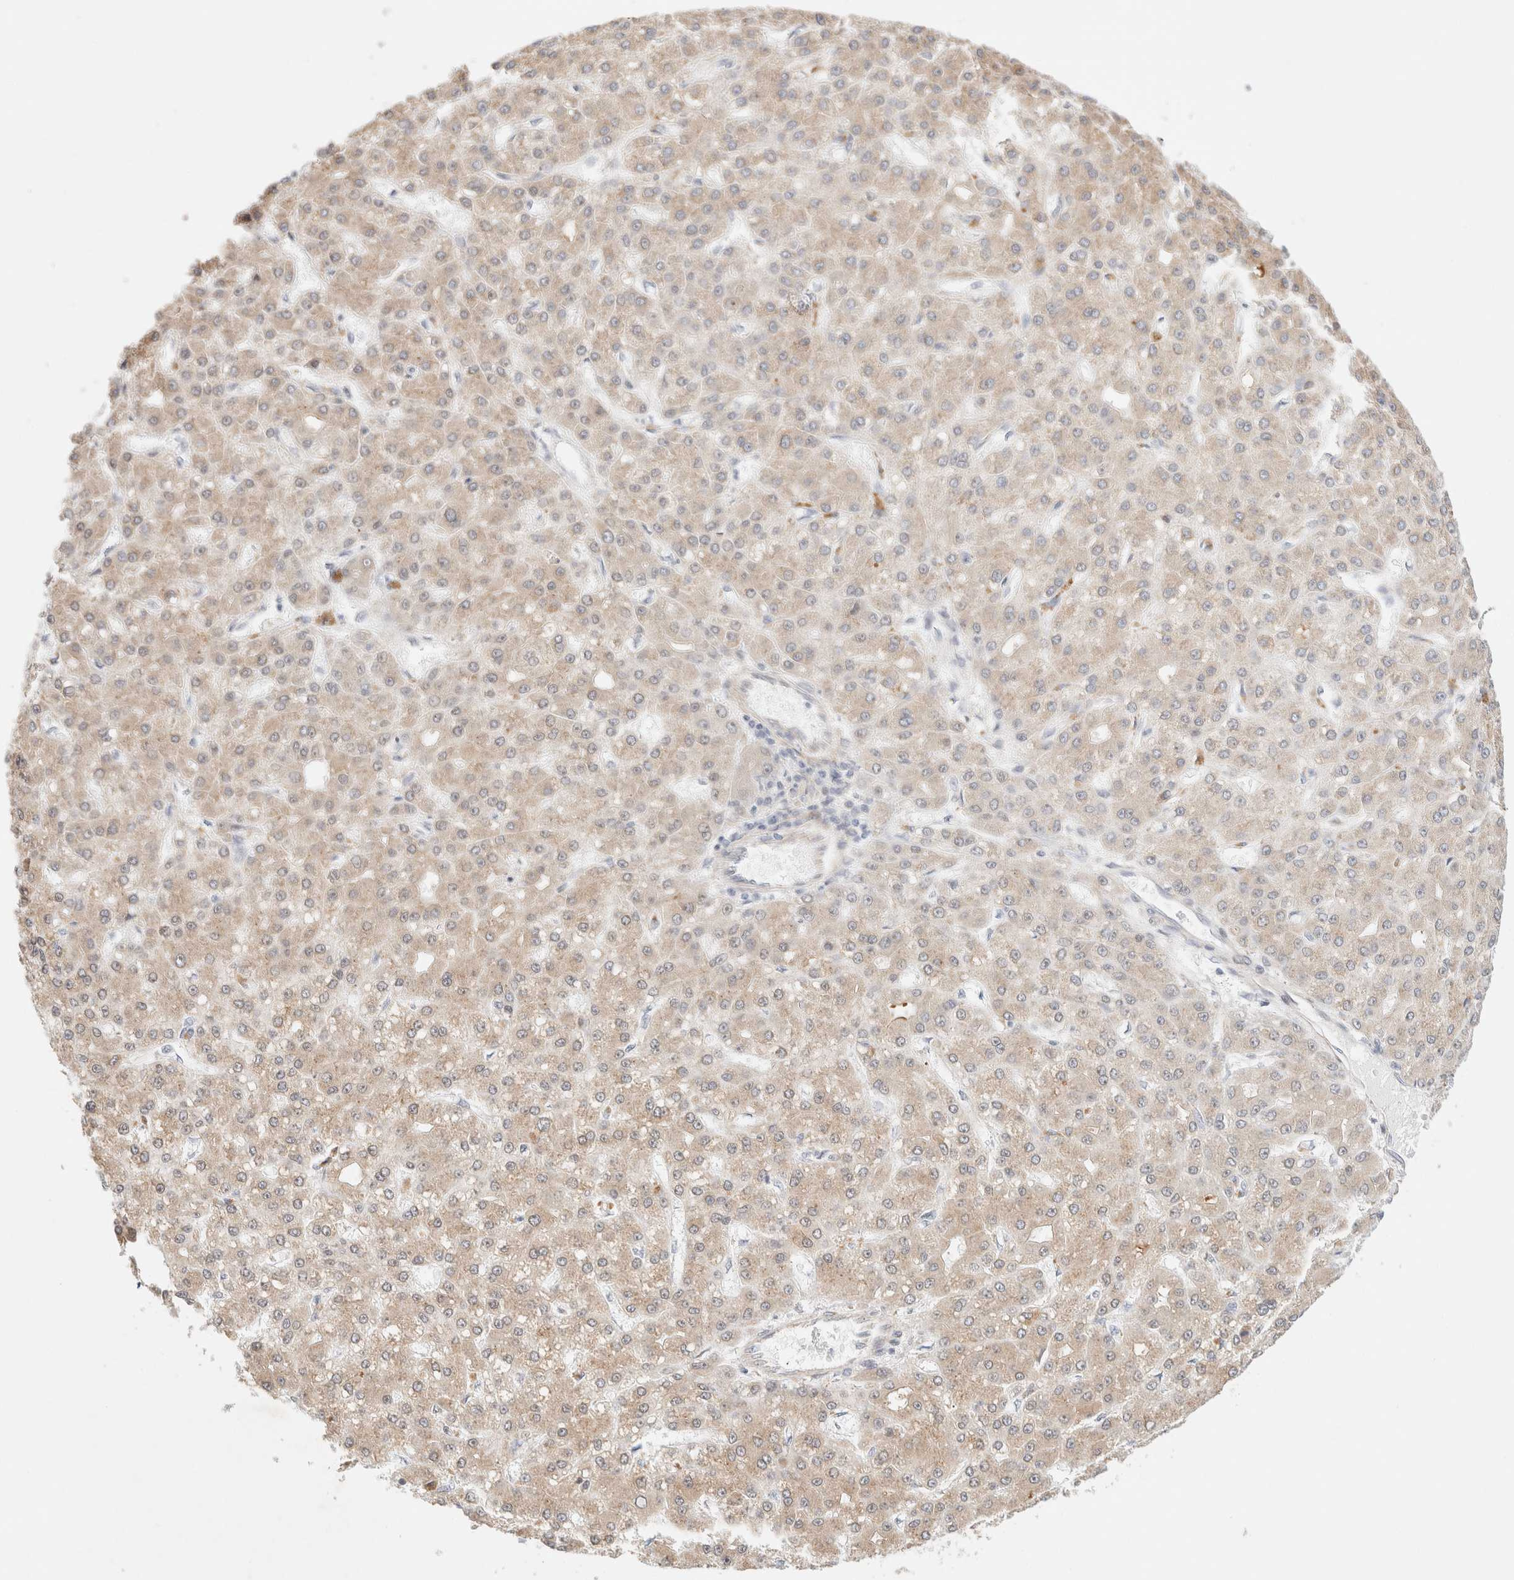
{"staining": {"intensity": "weak", "quantity": ">75%", "location": "cytoplasmic/membranous"}, "tissue": "liver cancer", "cell_type": "Tumor cells", "image_type": "cancer", "snomed": [{"axis": "morphology", "description": "Carcinoma, Hepatocellular, NOS"}, {"axis": "topography", "description": "Liver"}], "caption": "Immunohistochemical staining of liver cancer exhibits low levels of weak cytoplasmic/membranous protein positivity in approximately >75% of tumor cells.", "gene": "RRP15", "patient": {"sex": "male", "age": 67}}